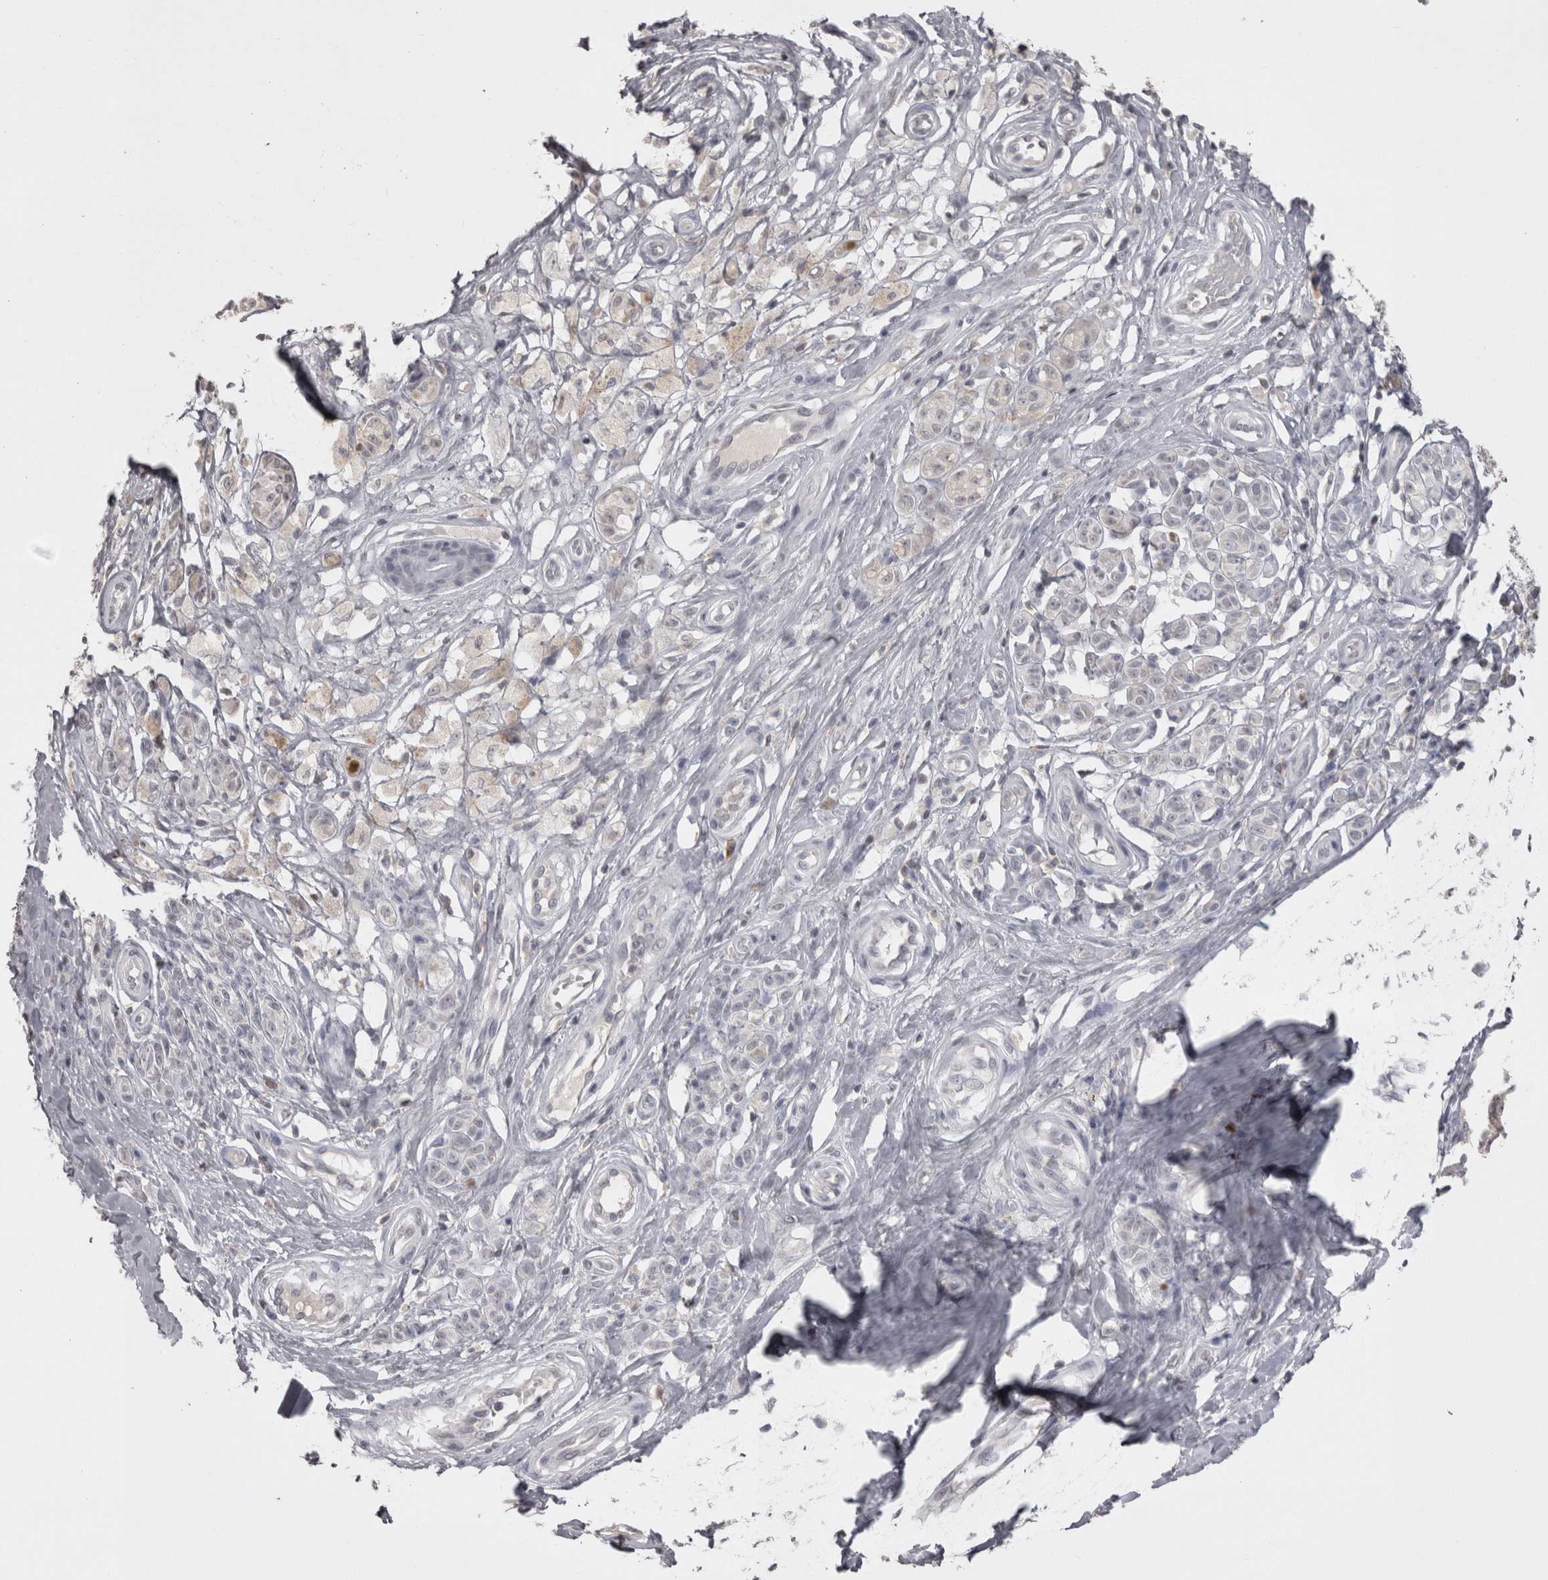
{"staining": {"intensity": "negative", "quantity": "none", "location": "none"}, "tissue": "melanoma", "cell_type": "Tumor cells", "image_type": "cancer", "snomed": [{"axis": "morphology", "description": "Malignant melanoma, NOS"}, {"axis": "topography", "description": "Skin"}], "caption": "This histopathology image is of malignant melanoma stained with immunohistochemistry (IHC) to label a protein in brown with the nuclei are counter-stained blue. There is no positivity in tumor cells.", "gene": "LAX1", "patient": {"sex": "female", "age": 64}}